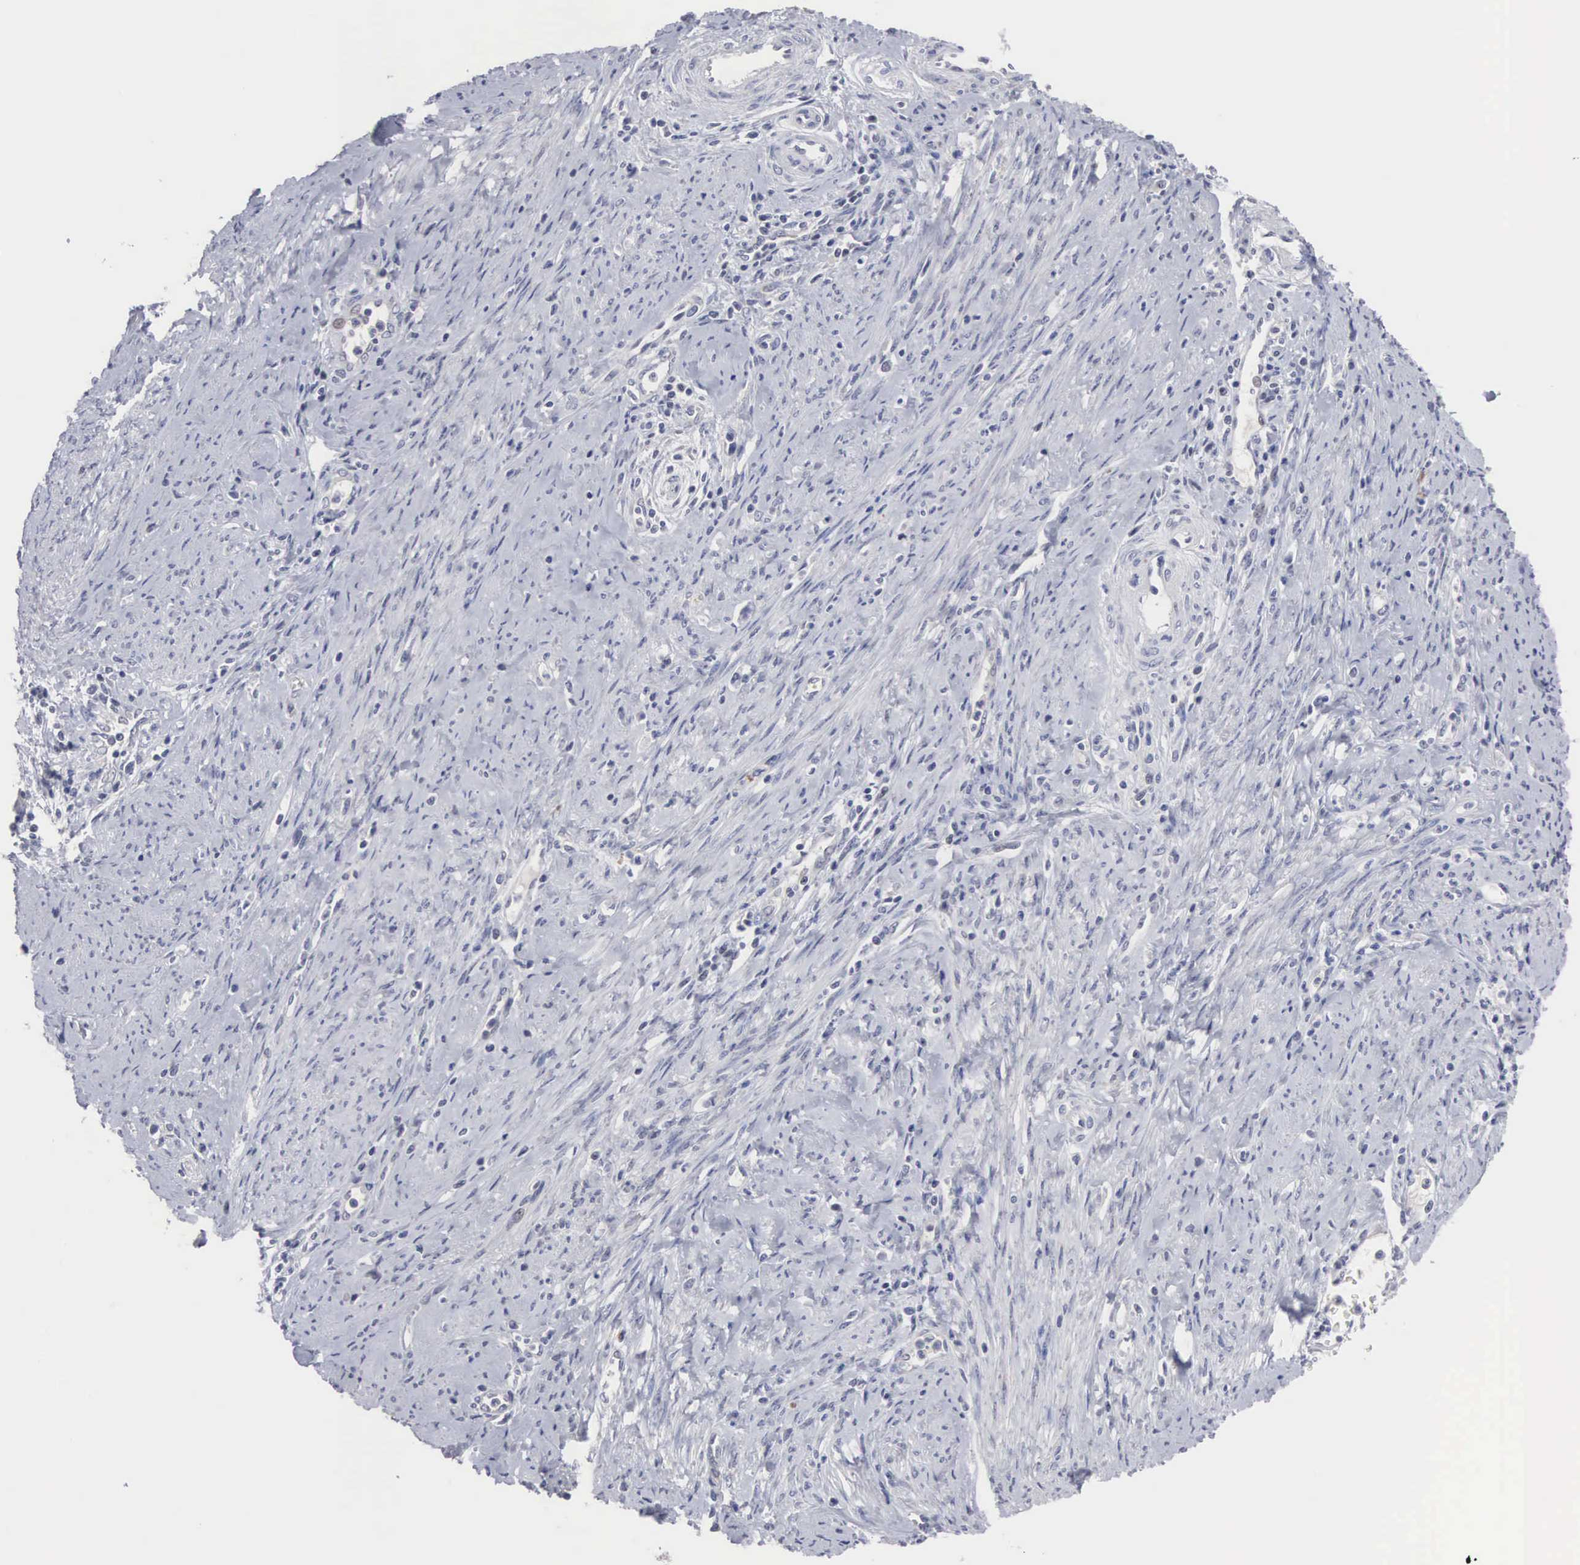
{"staining": {"intensity": "negative", "quantity": "none", "location": "none"}, "tissue": "cervical cancer", "cell_type": "Tumor cells", "image_type": "cancer", "snomed": [{"axis": "morphology", "description": "Normal tissue, NOS"}, {"axis": "morphology", "description": "Adenocarcinoma, NOS"}, {"axis": "topography", "description": "Cervix"}], "caption": "Micrograph shows no protein staining in tumor cells of cervical adenocarcinoma tissue.", "gene": "ACOT4", "patient": {"sex": "female", "age": 34}}